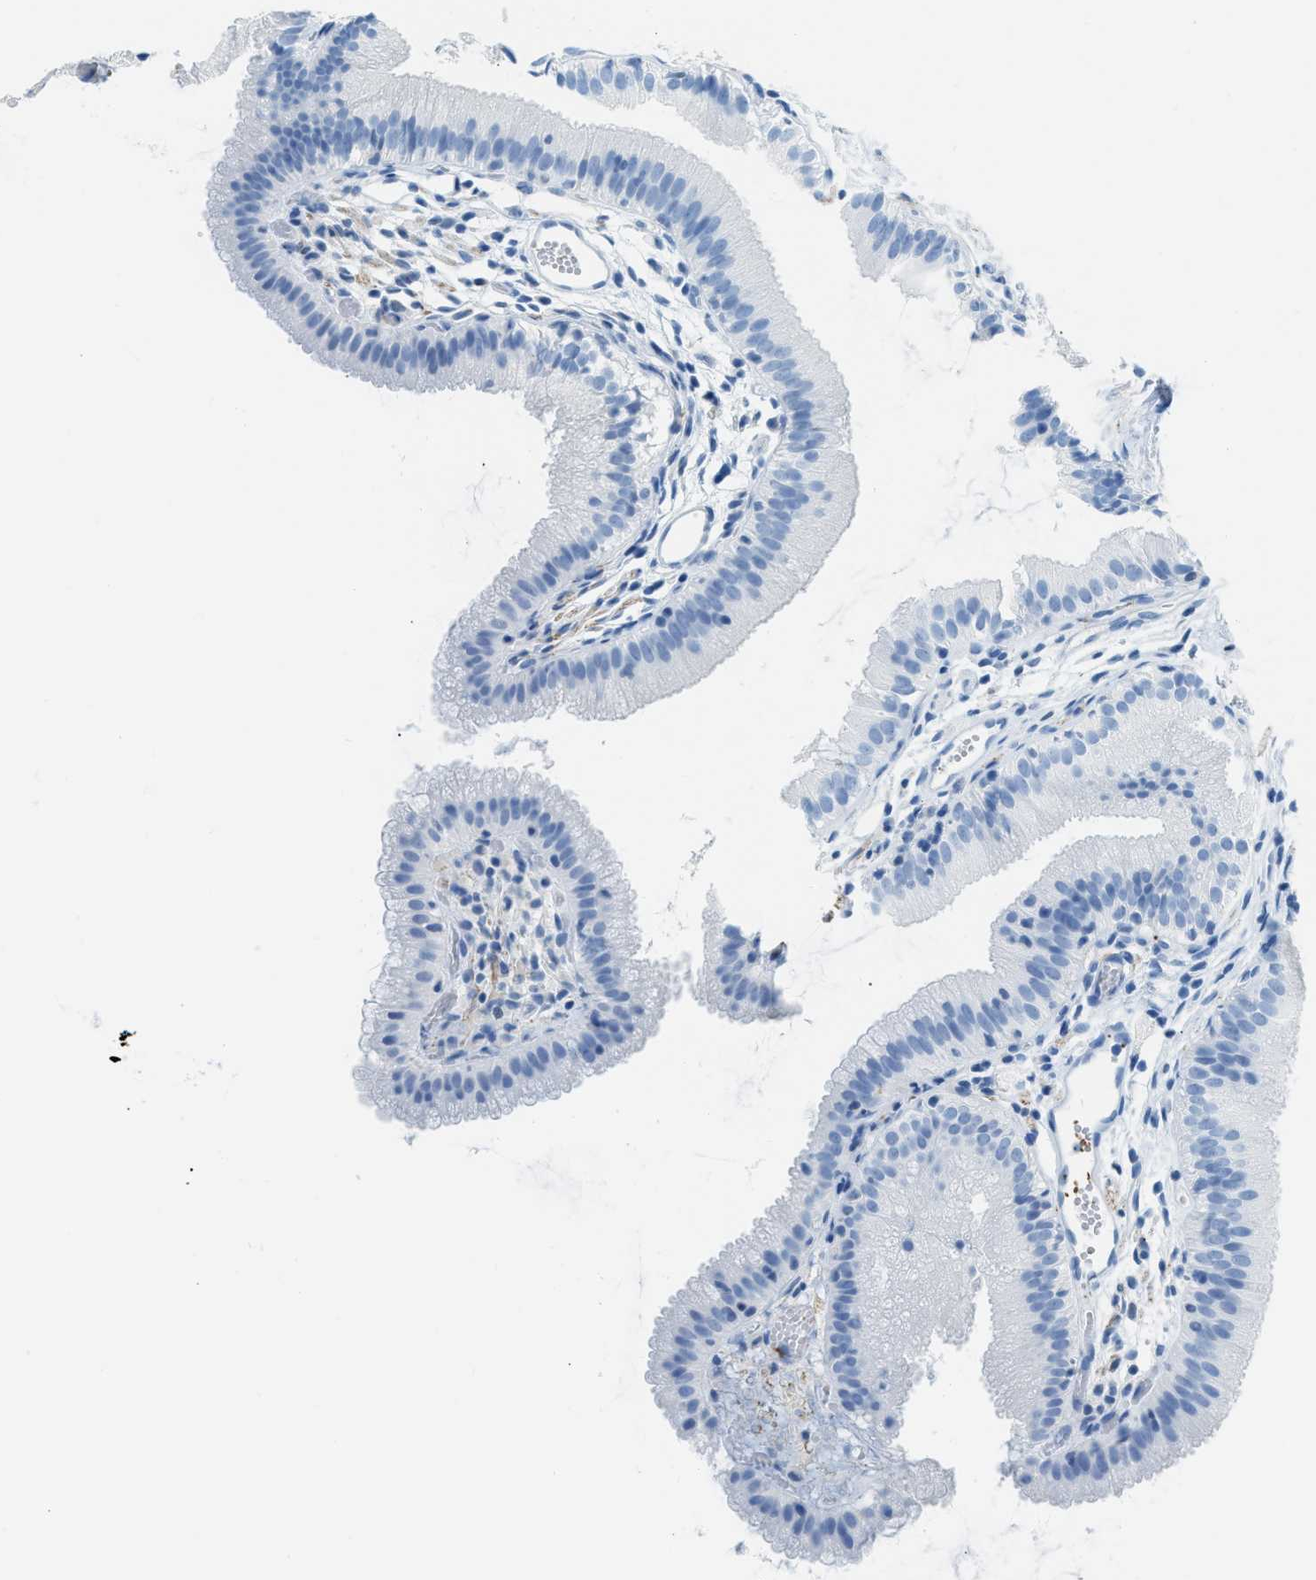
{"staining": {"intensity": "negative", "quantity": "none", "location": "none"}, "tissue": "gallbladder", "cell_type": "Glandular cells", "image_type": "normal", "snomed": [{"axis": "morphology", "description": "Normal tissue, NOS"}, {"axis": "topography", "description": "Gallbladder"}], "caption": "IHC image of unremarkable human gallbladder stained for a protein (brown), which shows no expression in glandular cells.", "gene": "FAIM2", "patient": {"sex": "female", "age": 26}}